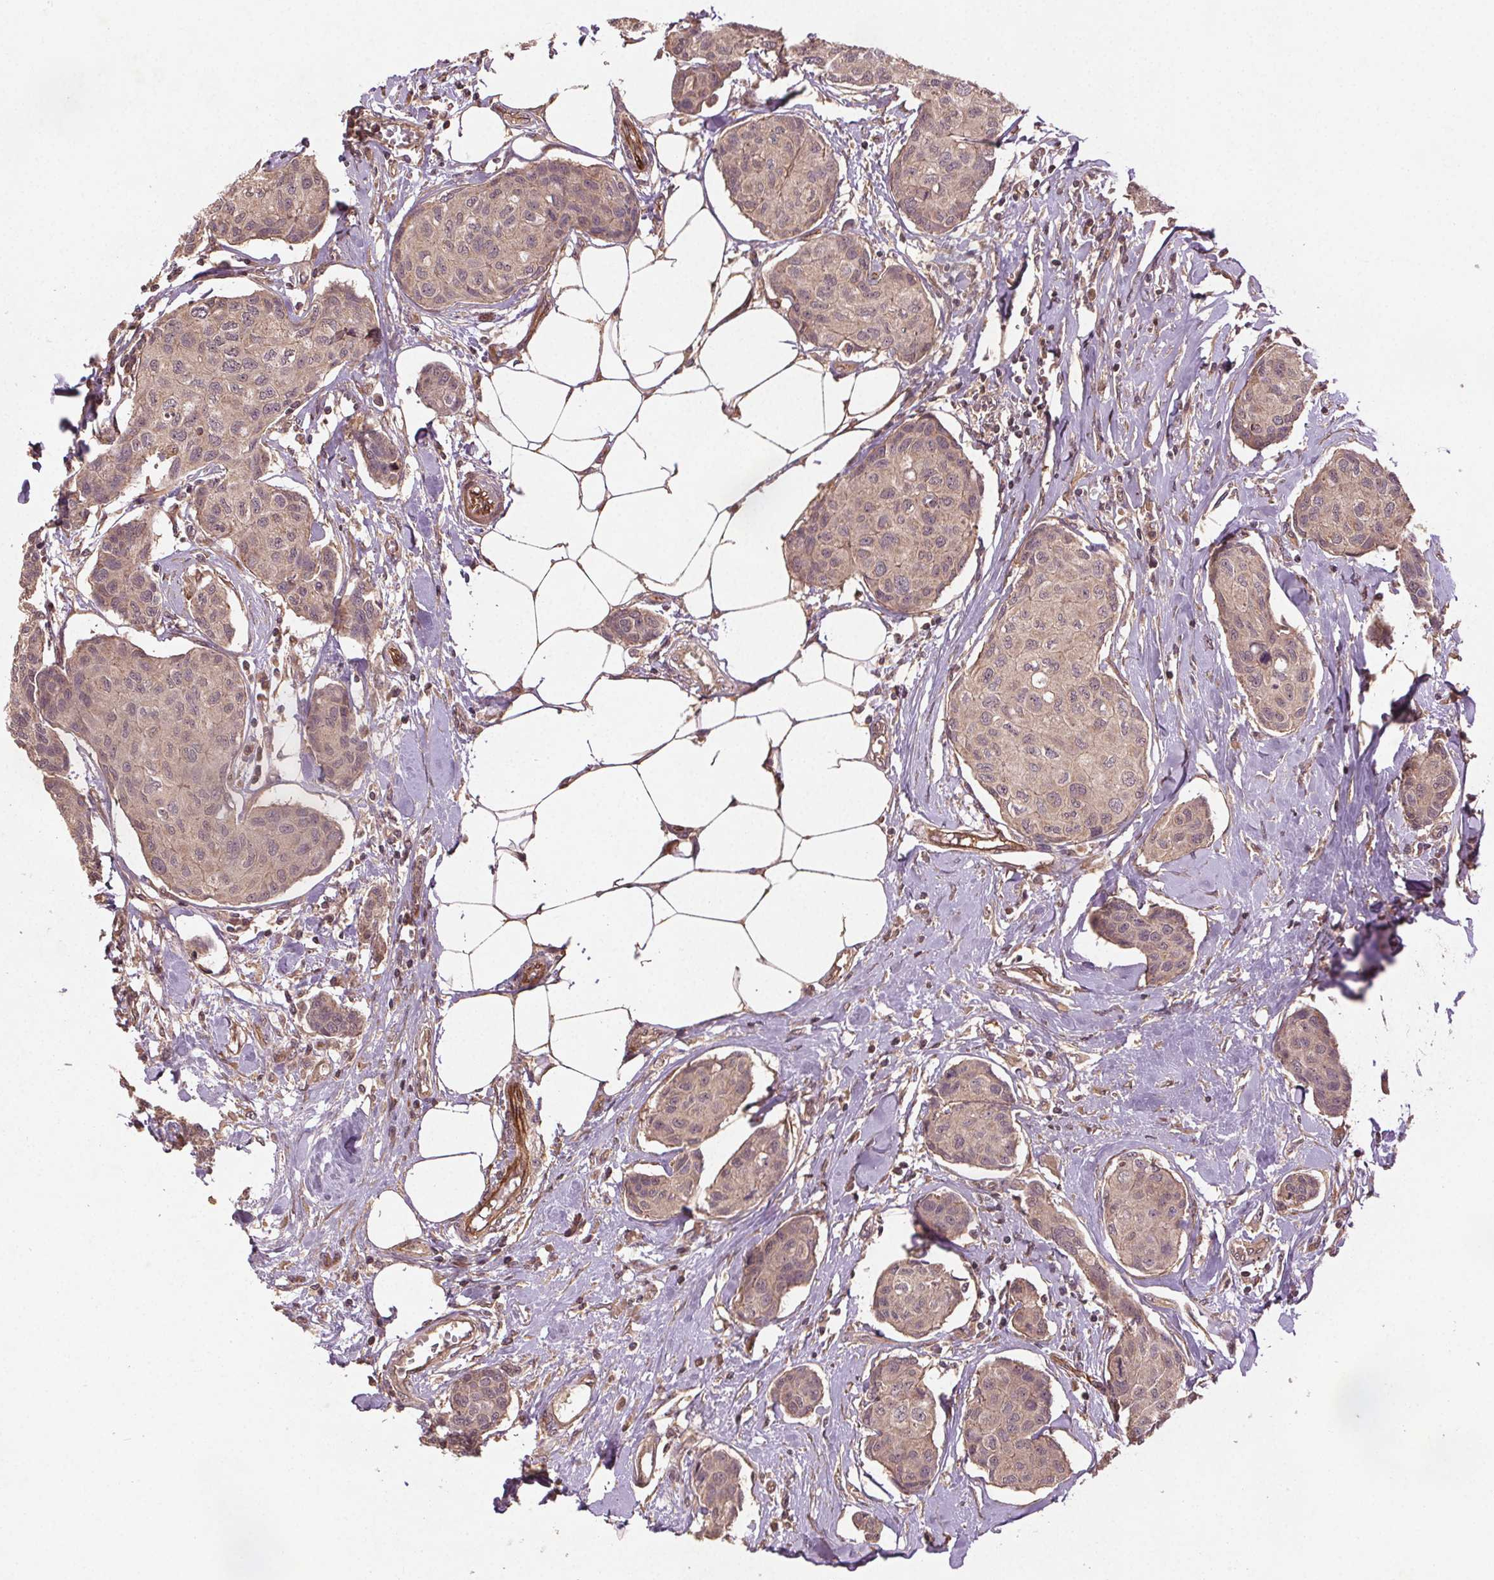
{"staining": {"intensity": "weak", "quantity": ">75%", "location": "cytoplasmic/membranous"}, "tissue": "breast cancer", "cell_type": "Tumor cells", "image_type": "cancer", "snomed": [{"axis": "morphology", "description": "Duct carcinoma"}, {"axis": "topography", "description": "Breast"}], "caption": "Human infiltrating ductal carcinoma (breast) stained with a protein marker reveals weak staining in tumor cells.", "gene": "SEC14L2", "patient": {"sex": "female", "age": 80}}